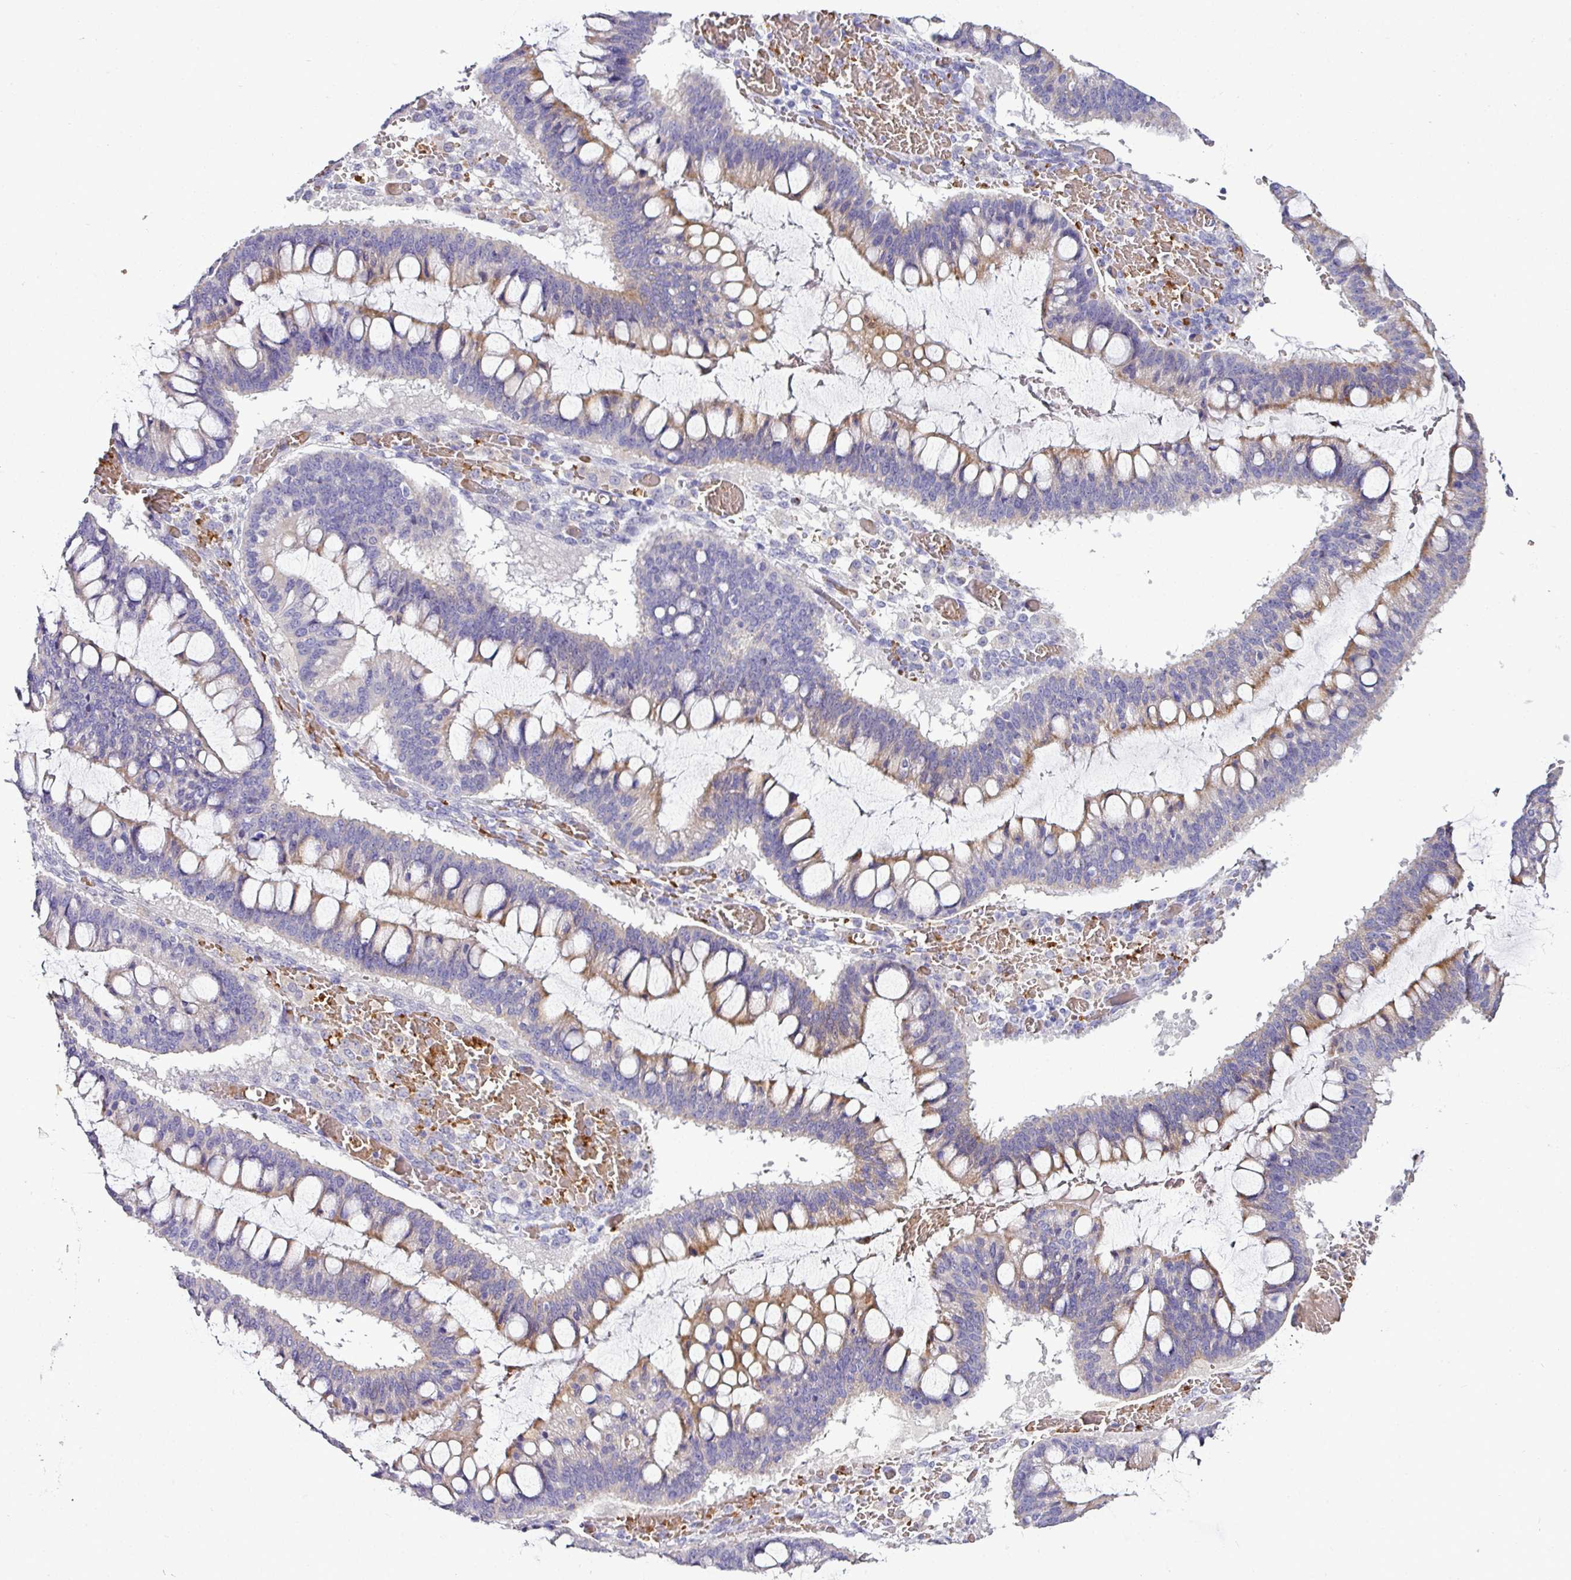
{"staining": {"intensity": "moderate", "quantity": "25%-75%", "location": "cytoplasmic/membranous"}, "tissue": "ovarian cancer", "cell_type": "Tumor cells", "image_type": "cancer", "snomed": [{"axis": "morphology", "description": "Cystadenocarcinoma, mucinous, NOS"}, {"axis": "topography", "description": "Ovary"}], "caption": "This is an image of immunohistochemistry (IHC) staining of ovarian cancer (mucinous cystadenocarcinoma), which shows moderate expression in the cytoplasmic/membranous of tumor cells.", "gene": "NAPSA", "patient": {"sex": "female", "age": 73}}